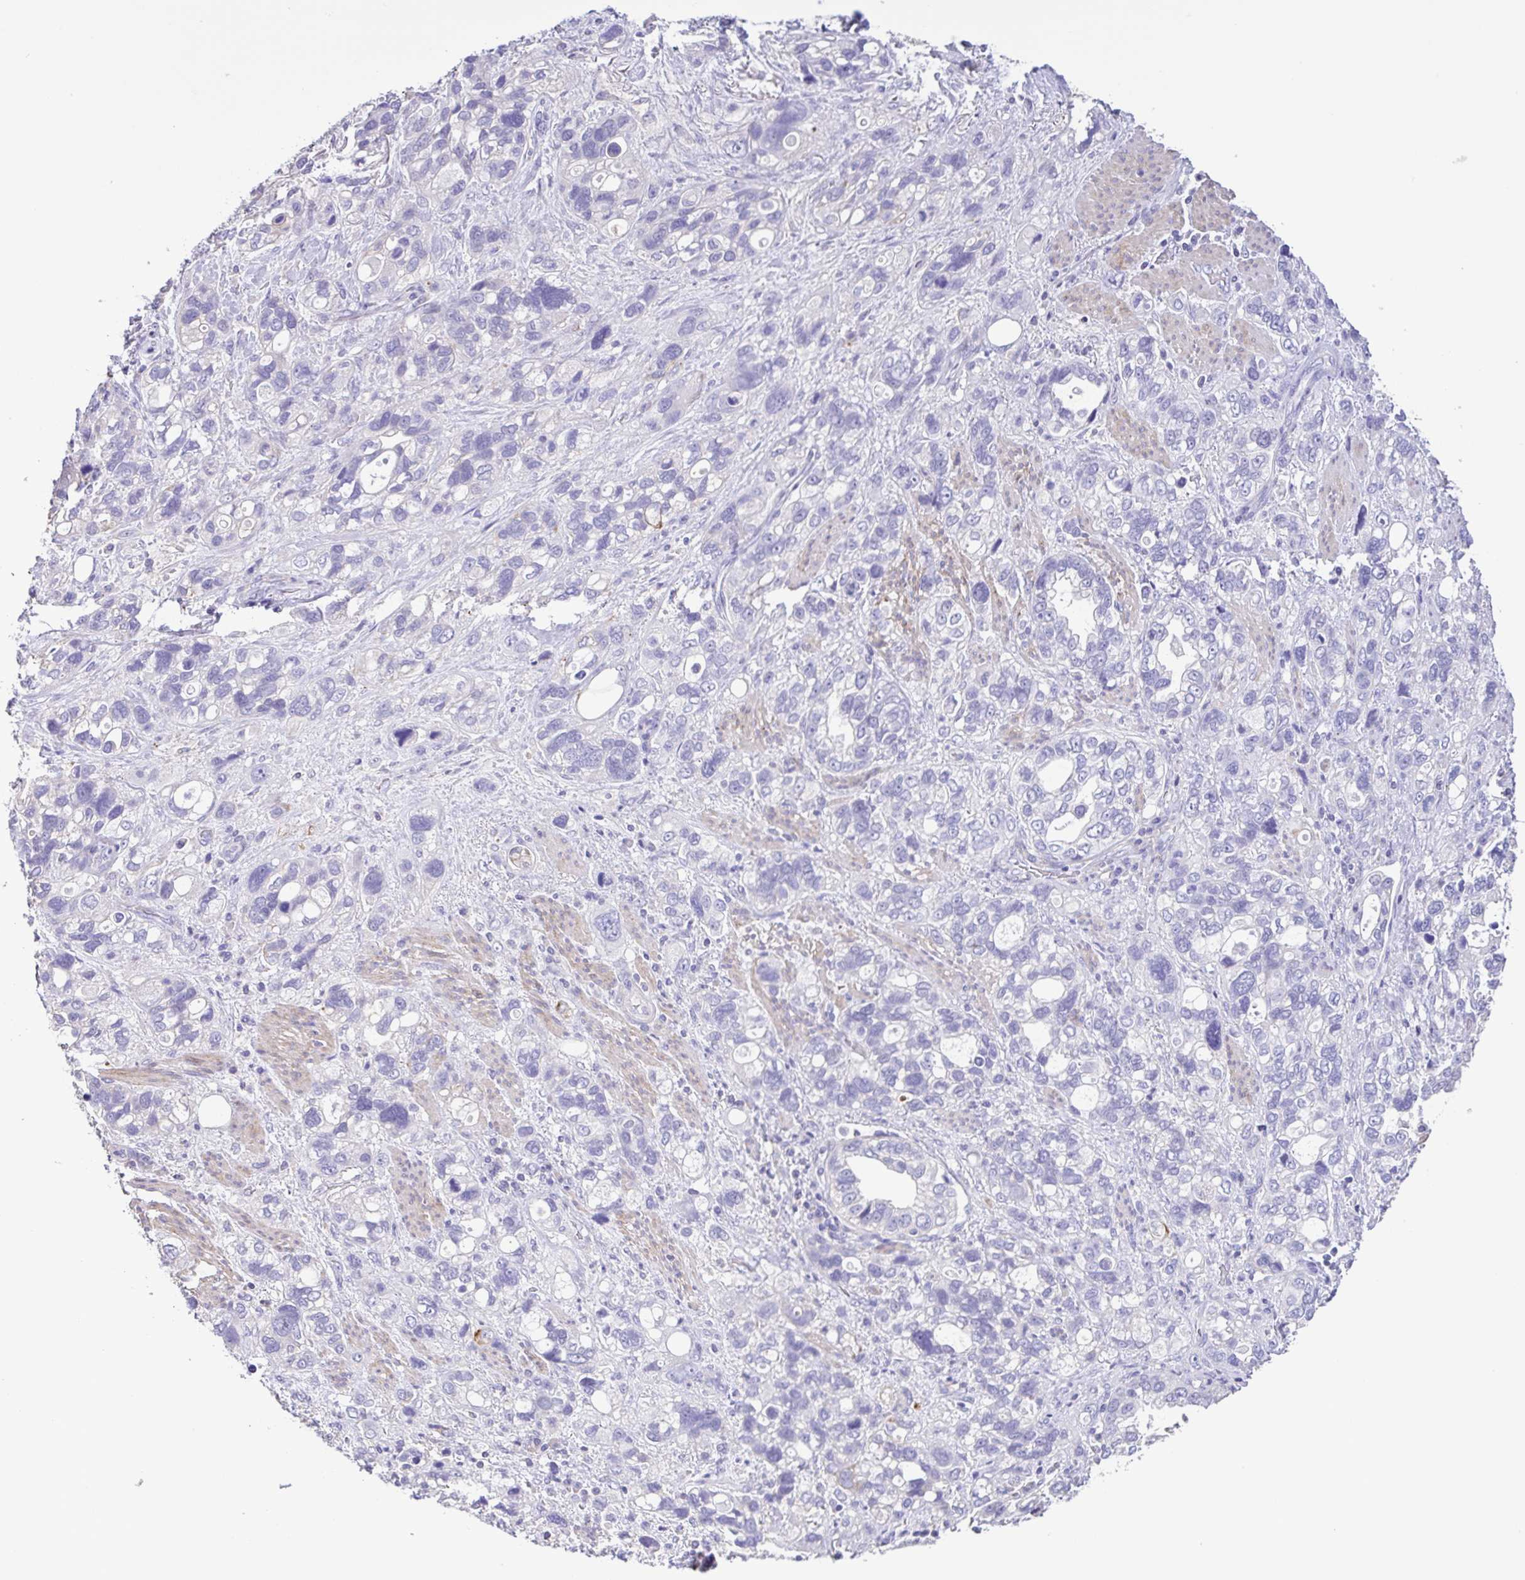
{"staining": {"intensity": "negative", "quantity": "none", "location": "none"}, "tissue": "stomach cancer", "cell_type": "Tumor cells", "image_type": "cancer", "snomed": [{"axis": "morphology", "description": "Adenocarcinoma, NOS"}, {"axis": "topography", "description": "Stomach, upper"}], "caption": "IHC histopathology image of stomach cancer (adenocarcinoma) stained for a protein (brown), which reveals no expression in tumor cells. (Brightfield microscopy of DAB IHC at high magnification).", "gene": "PLA2G4E", "patient": {"sex": "female", "age": 81}}